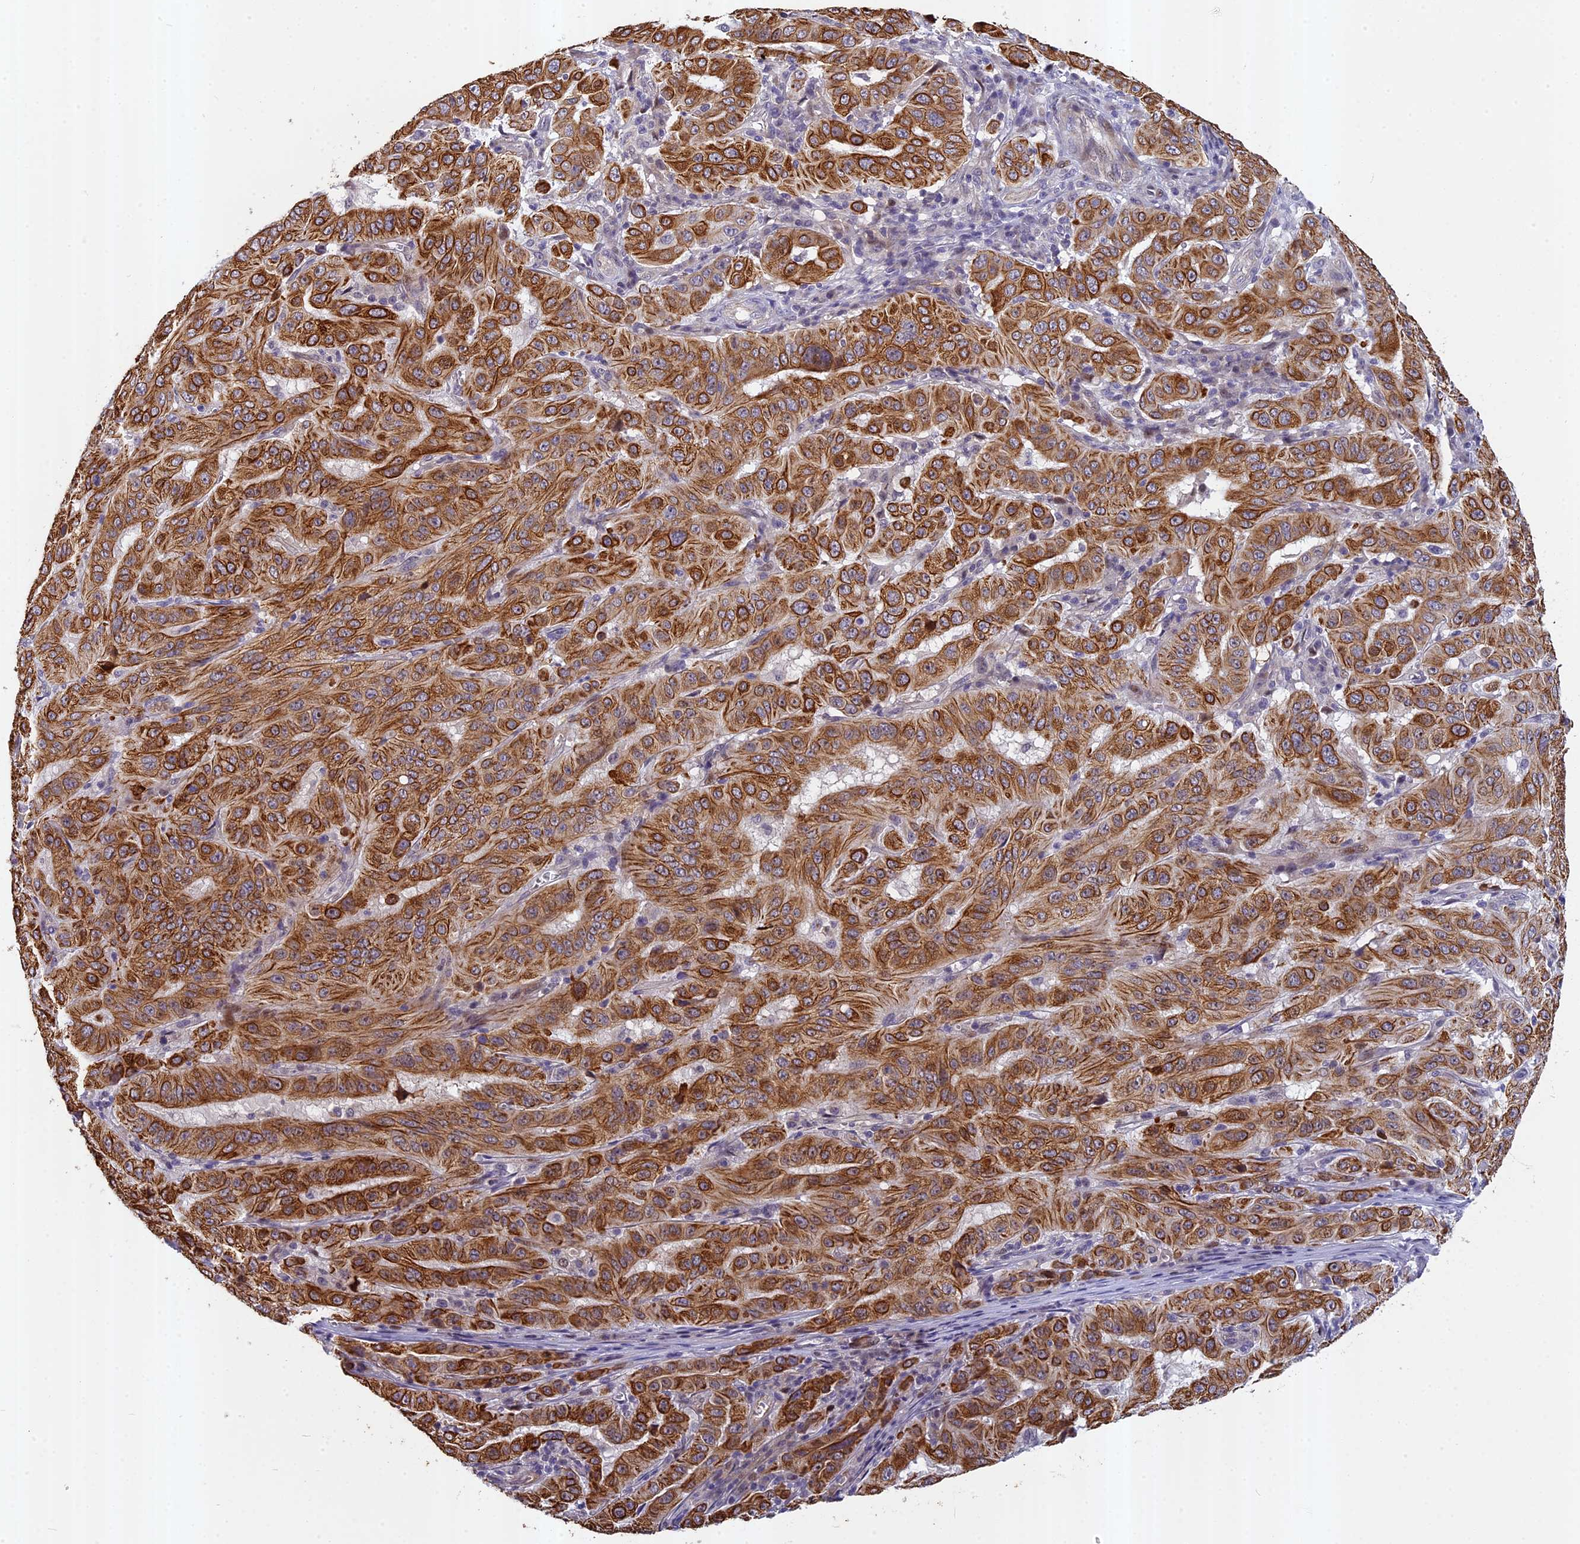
{"staining": {"intensity": "strong", "quantity": ">75%", "location": "cytoplasmic/membranous"}, "tissue": "pancreatic cancer", "cell_type": "Tumor cells", "image_type": "cancer", "snomed": [{"axis": "morphology", "description": "Adenocarcinoma, NOS"}, {"axis": "topography", "description": "Pancreas"}], "caption": "An image showing strong cytoplasmic/membranous staining in approximately >75% of tumor cells in pancreatic adenocarcinoma, as visualized by brown immunohistochemical staining.", "gene": "ANKRD34B", "patient": {"sex": "male", "age": 63}}